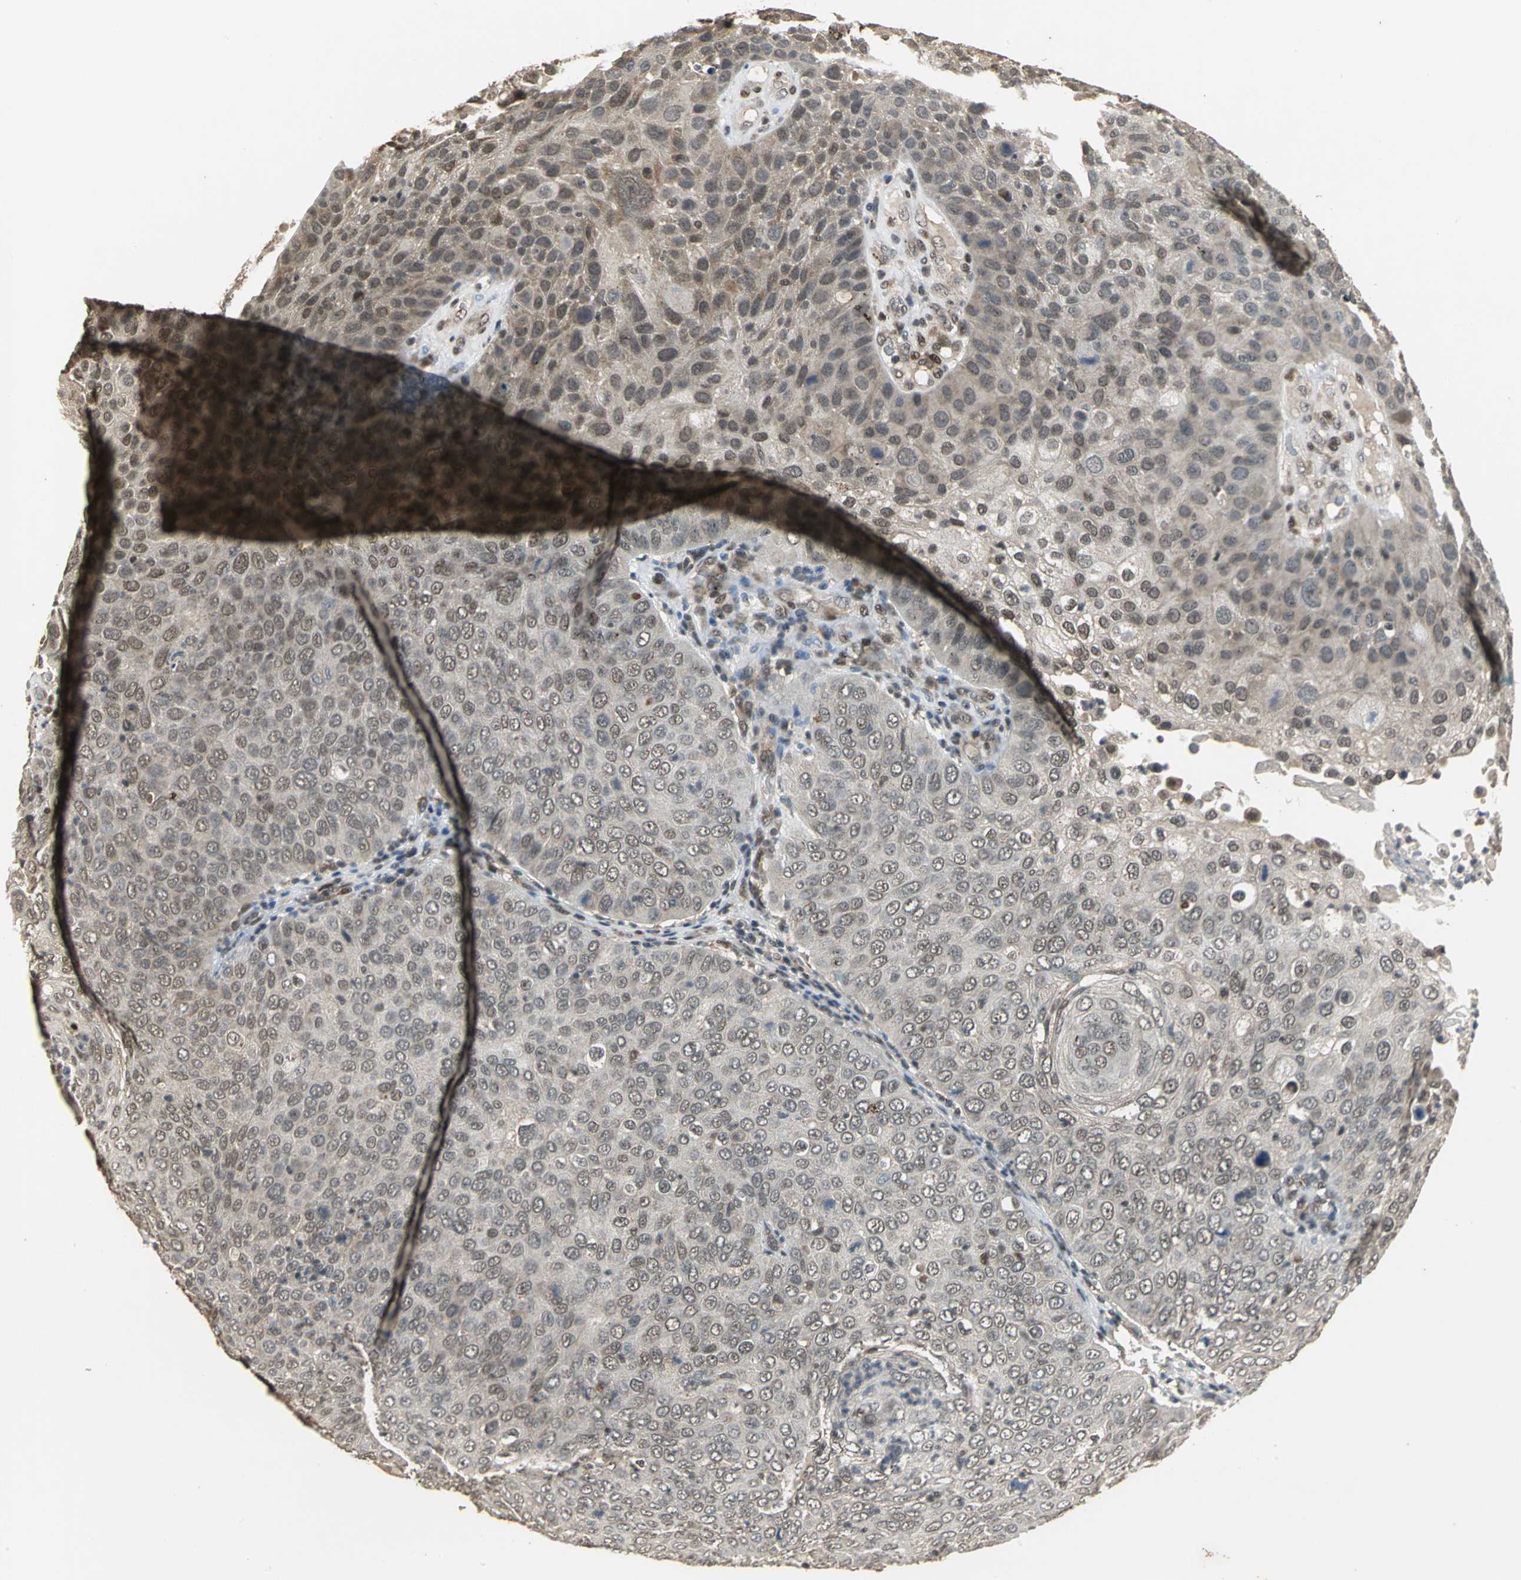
{"staining": {"intensity": "weak", "quantity": "<25%", "location": "cytoplasmic/membranous"}, "tissue": "skin cancer", "cell_type": "Tumor cells", "image_type": "cancer", "snomed": [{"axis": "morphology", "description": "Squamous cell carcinoma, NOS"}, {"axis": "topography", "description": "Skin"}], "caption": "Squamous cell carcinoma (skin) was stained to show a protein in brown. There is no significant staining in tumor cells. (Brightfield microscopy of DAB IHC at high magnification).", "gene": "NOTCH3", "patient": {"sex": "male", "age": 87}}